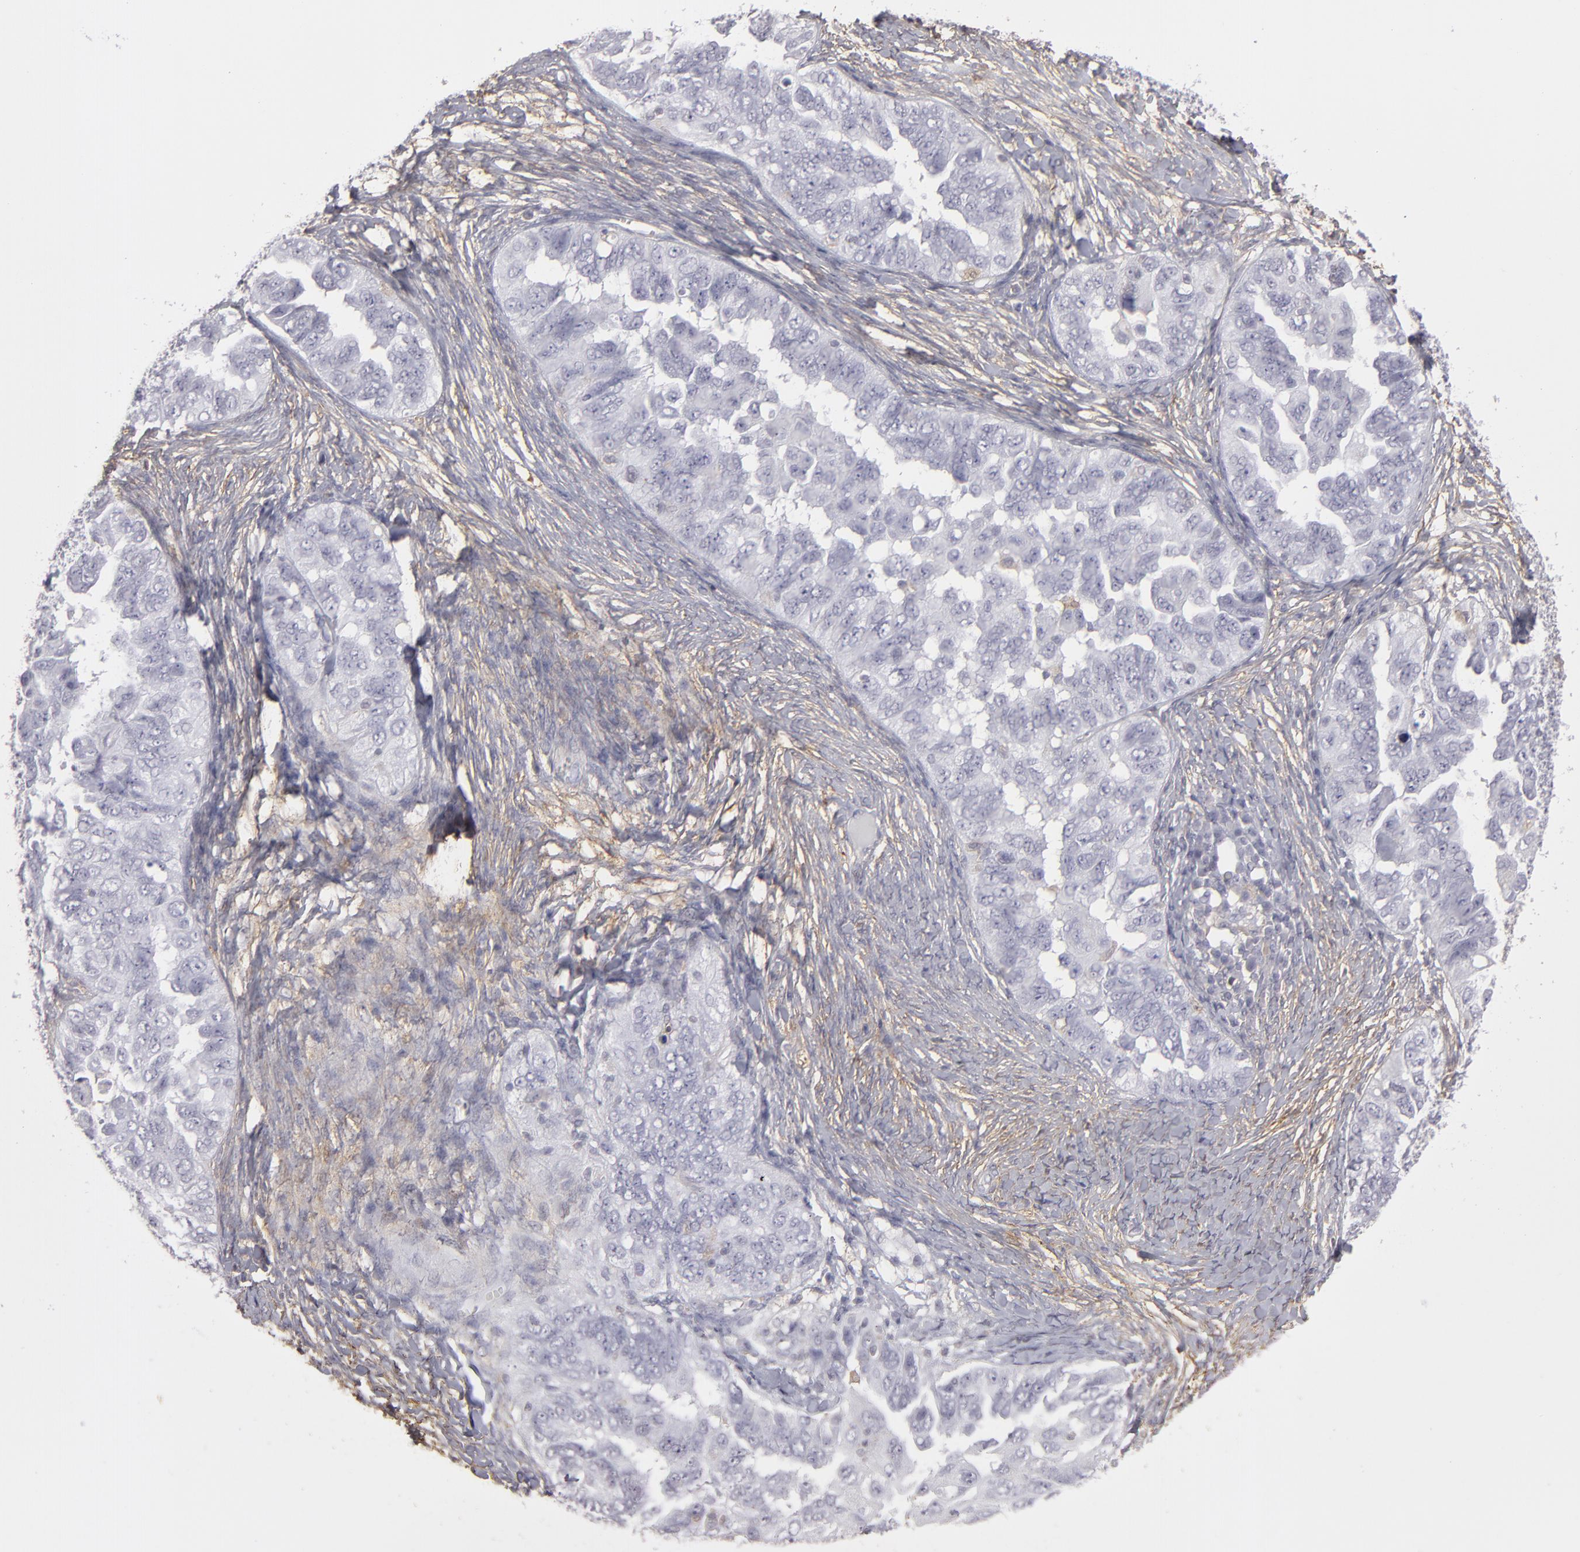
{"staining": {"intensity": "weak", "quantity": "<25%", "location": "cytoplasmic/membranous"}, "tissue": "ovarian cancer", "cell_type": "Tumor cells", "image_type": "cancer", "snomed": [{"axis": "morphology", "description": "Cystadenocarcinoma, serous, NOS"}, {"axis": "topography", "description": "Ovary"}], "caption": "High power microscopy micrograph of an immunohistochemistry photomicrograph of ovarian cancer, revealing no significant expression in tumor cells.", "gene": "SEMA3G", "patient": {"sex": "female", "age": 82}}